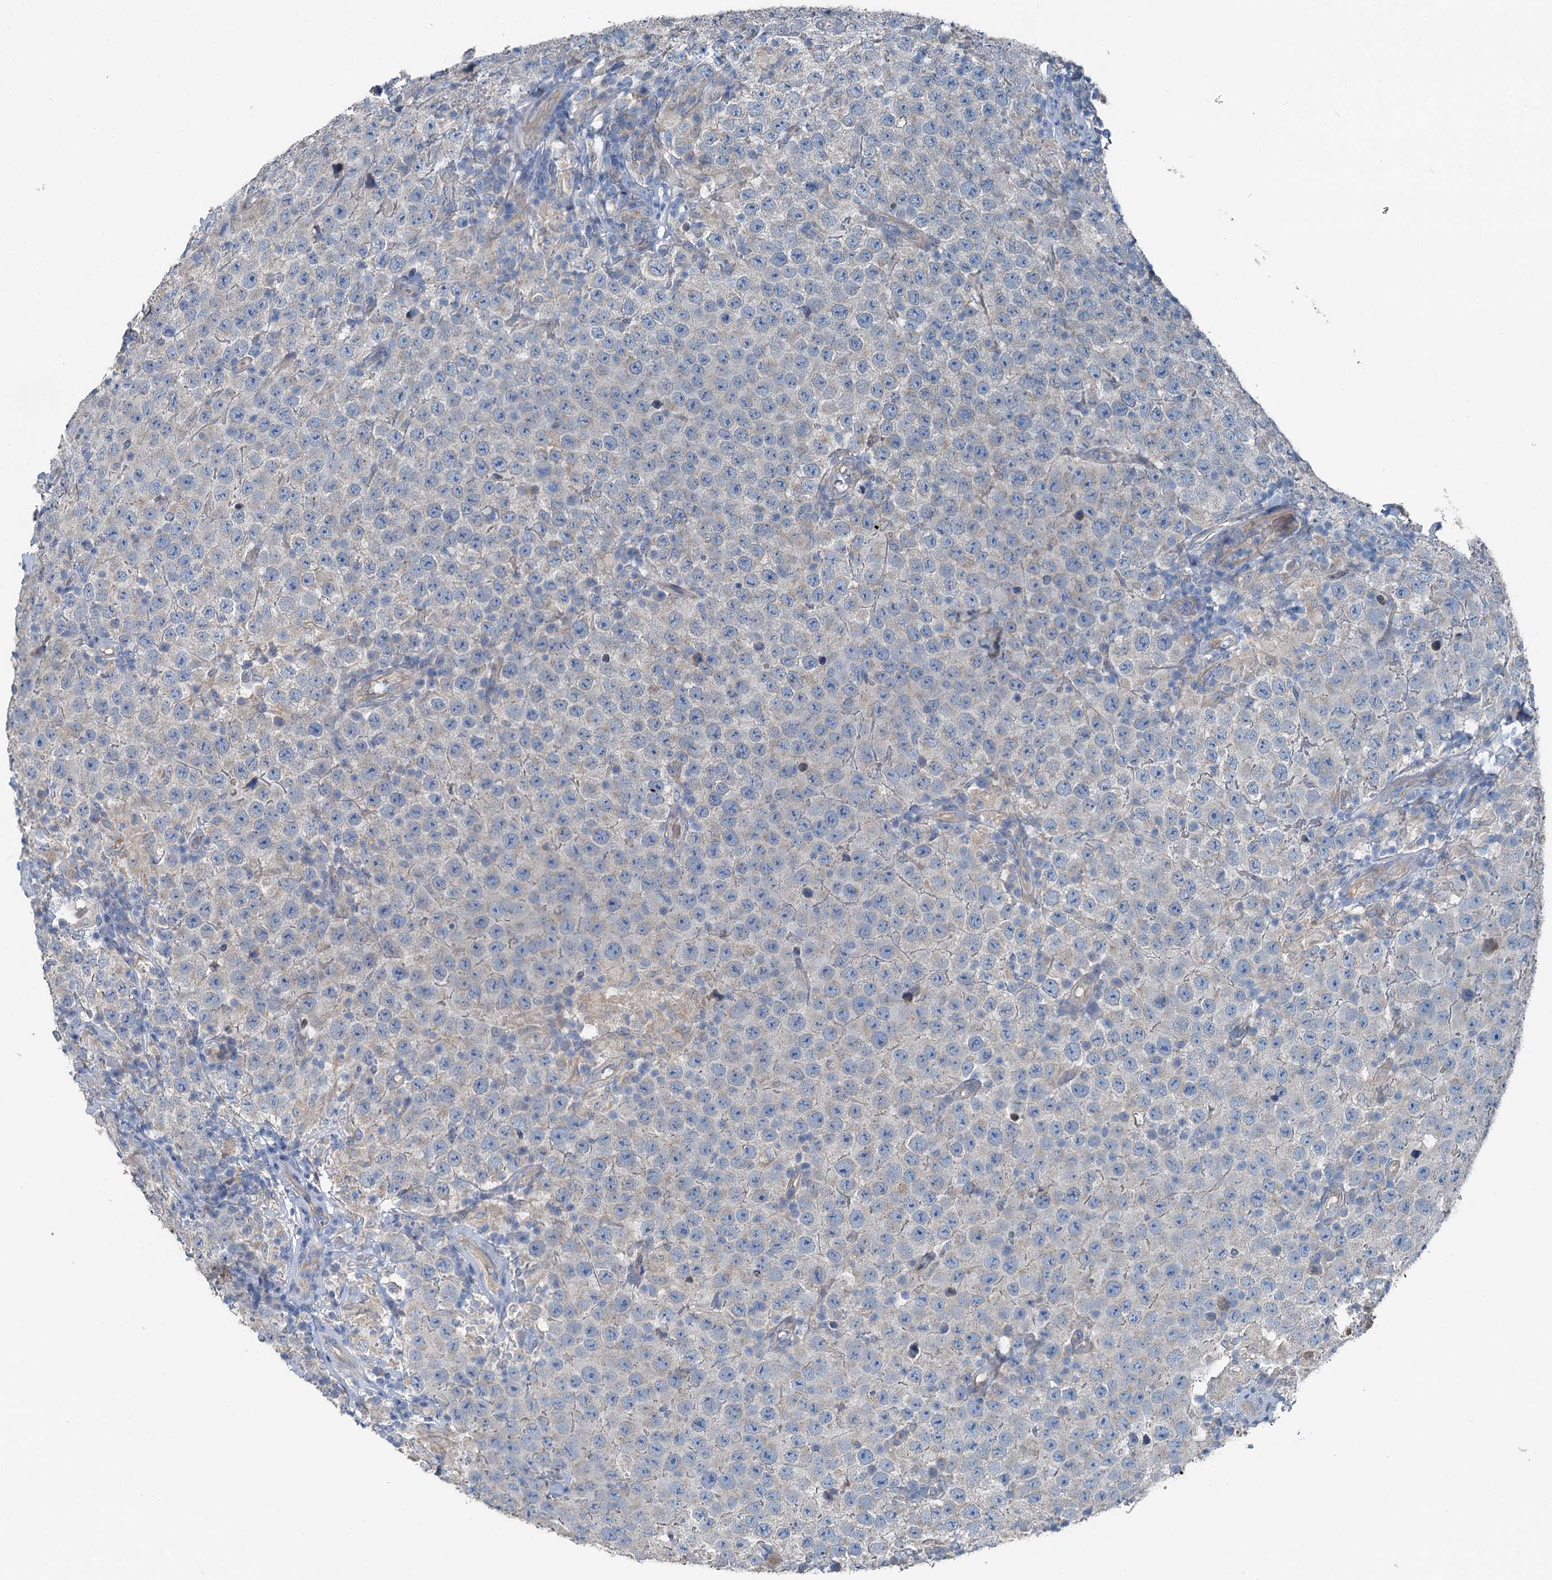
{"staining": {"intensity": "negative", "quantity": "none", "location": "none"}, "tissue": "testis cancer", "cell_type": "Tumor cells", "image_type": "cancer", "snomed": [{"axis": "morphology", "description": "Normal tissue, NOS"}, {"axis": "morphology", "description": "Urothelial carcinoma, High grade"}, {"axis": "morphology", "description": "Seminoma, NOS"}, {"axis": "morphology", "description": "Carcinoma, Embryonal, NOS"}, {"axis": "topography", "description": "Urinary bladder"}, {"axis": "topography", "description": "Testis"}], "caption": "There is no significant staining in tumor cells of embryonal carcinoma (testis). (Immunohistochemistry, brightfield microscopy, high magnification).", "gene": "C6orf120", "patient": {"sex": "male", "age": 41}}